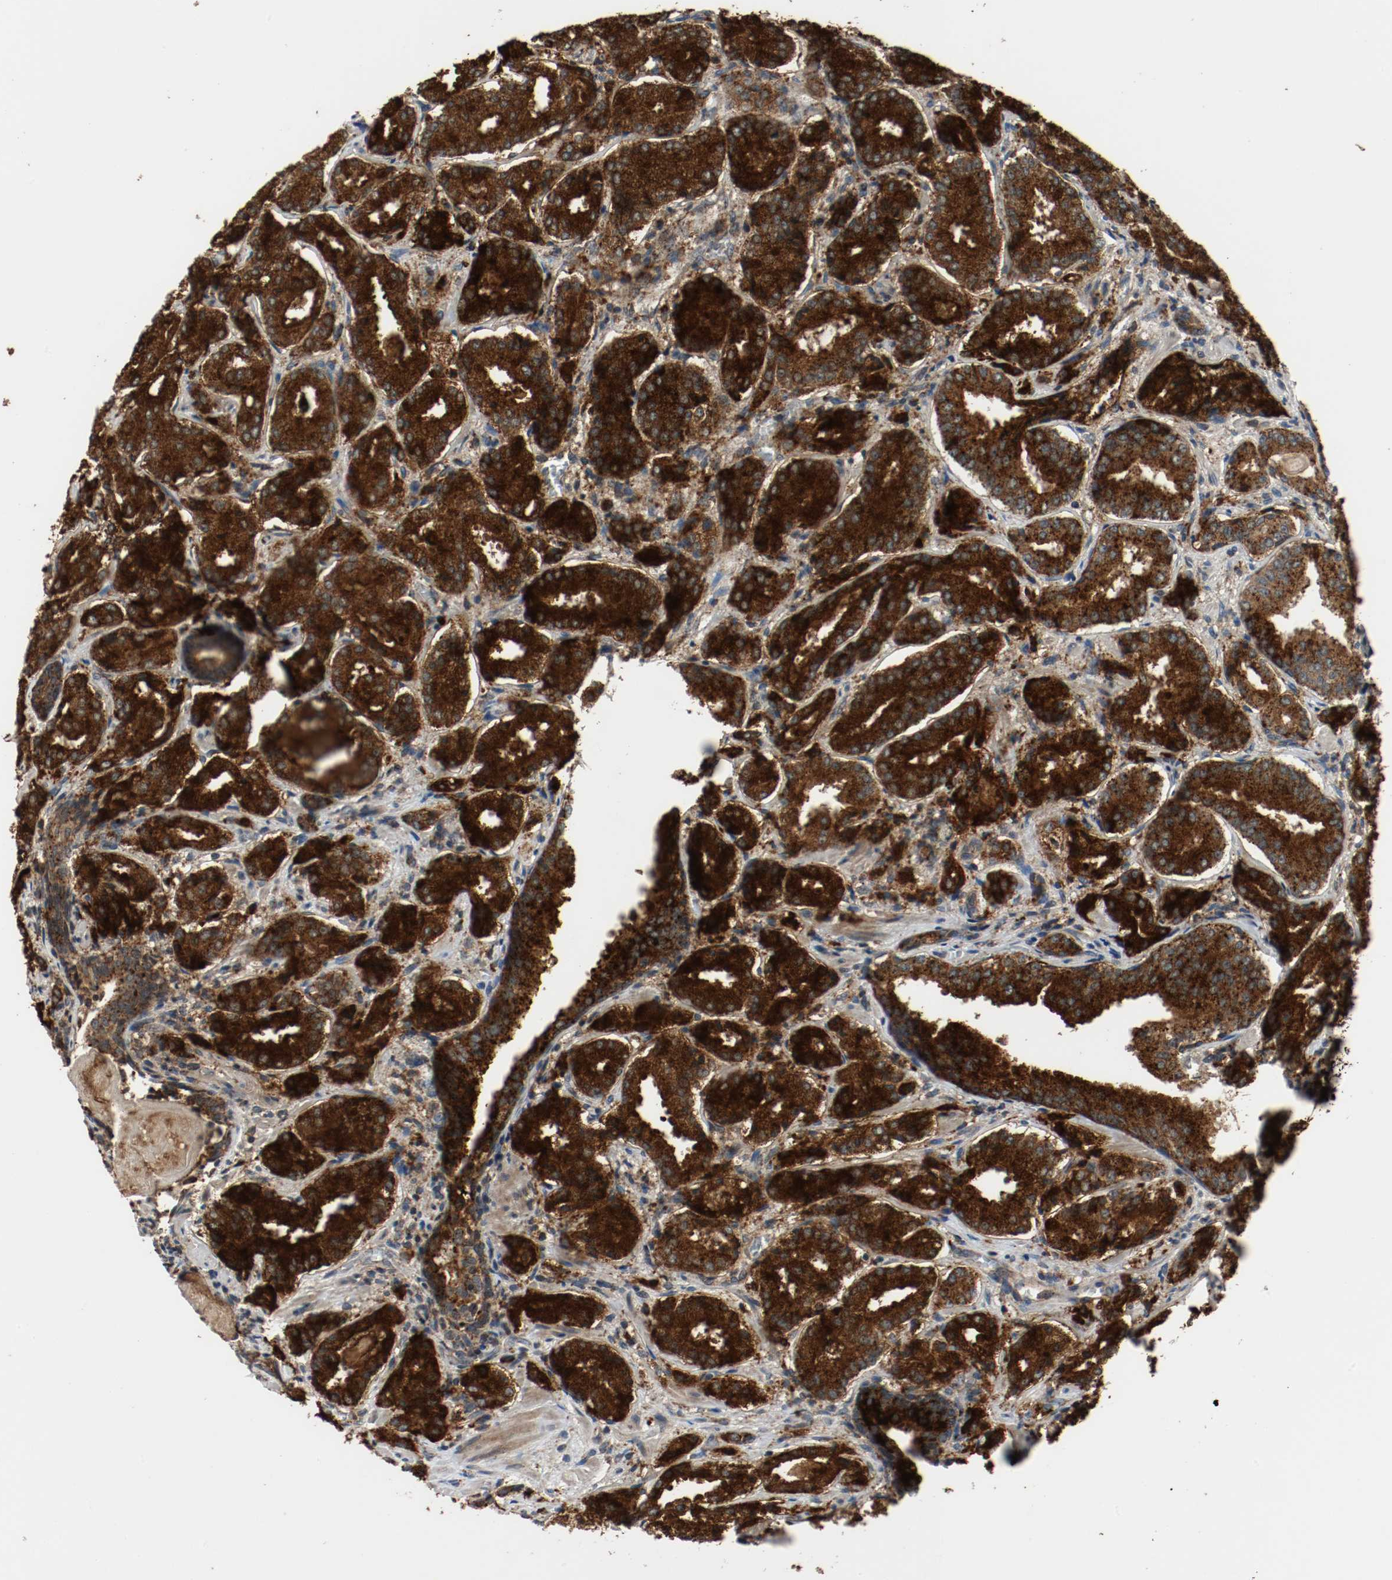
{"staining": {"intensity": "strong", "quantity": ">75%", "location": "cytoplasmic/membranous"}, "tissue": "prostate cancer", "cell_type": "Tumor cells", "image_type": "cancer", "snomed": [{"axis": "morphology", "description": "Adenocarcinoma, High grade"}, {"axis": "topography", "description": "Prostate"}], "caption": "There is high levels of strong cytoplasmic/membranous expression in tumor cells of prostate cancer (high-grade adenocarcinoma), as demonstrated by immunohistochemical staining (brown color).", "gene": "LAMP2", "patient": {"sex": "male", "age": 58}}